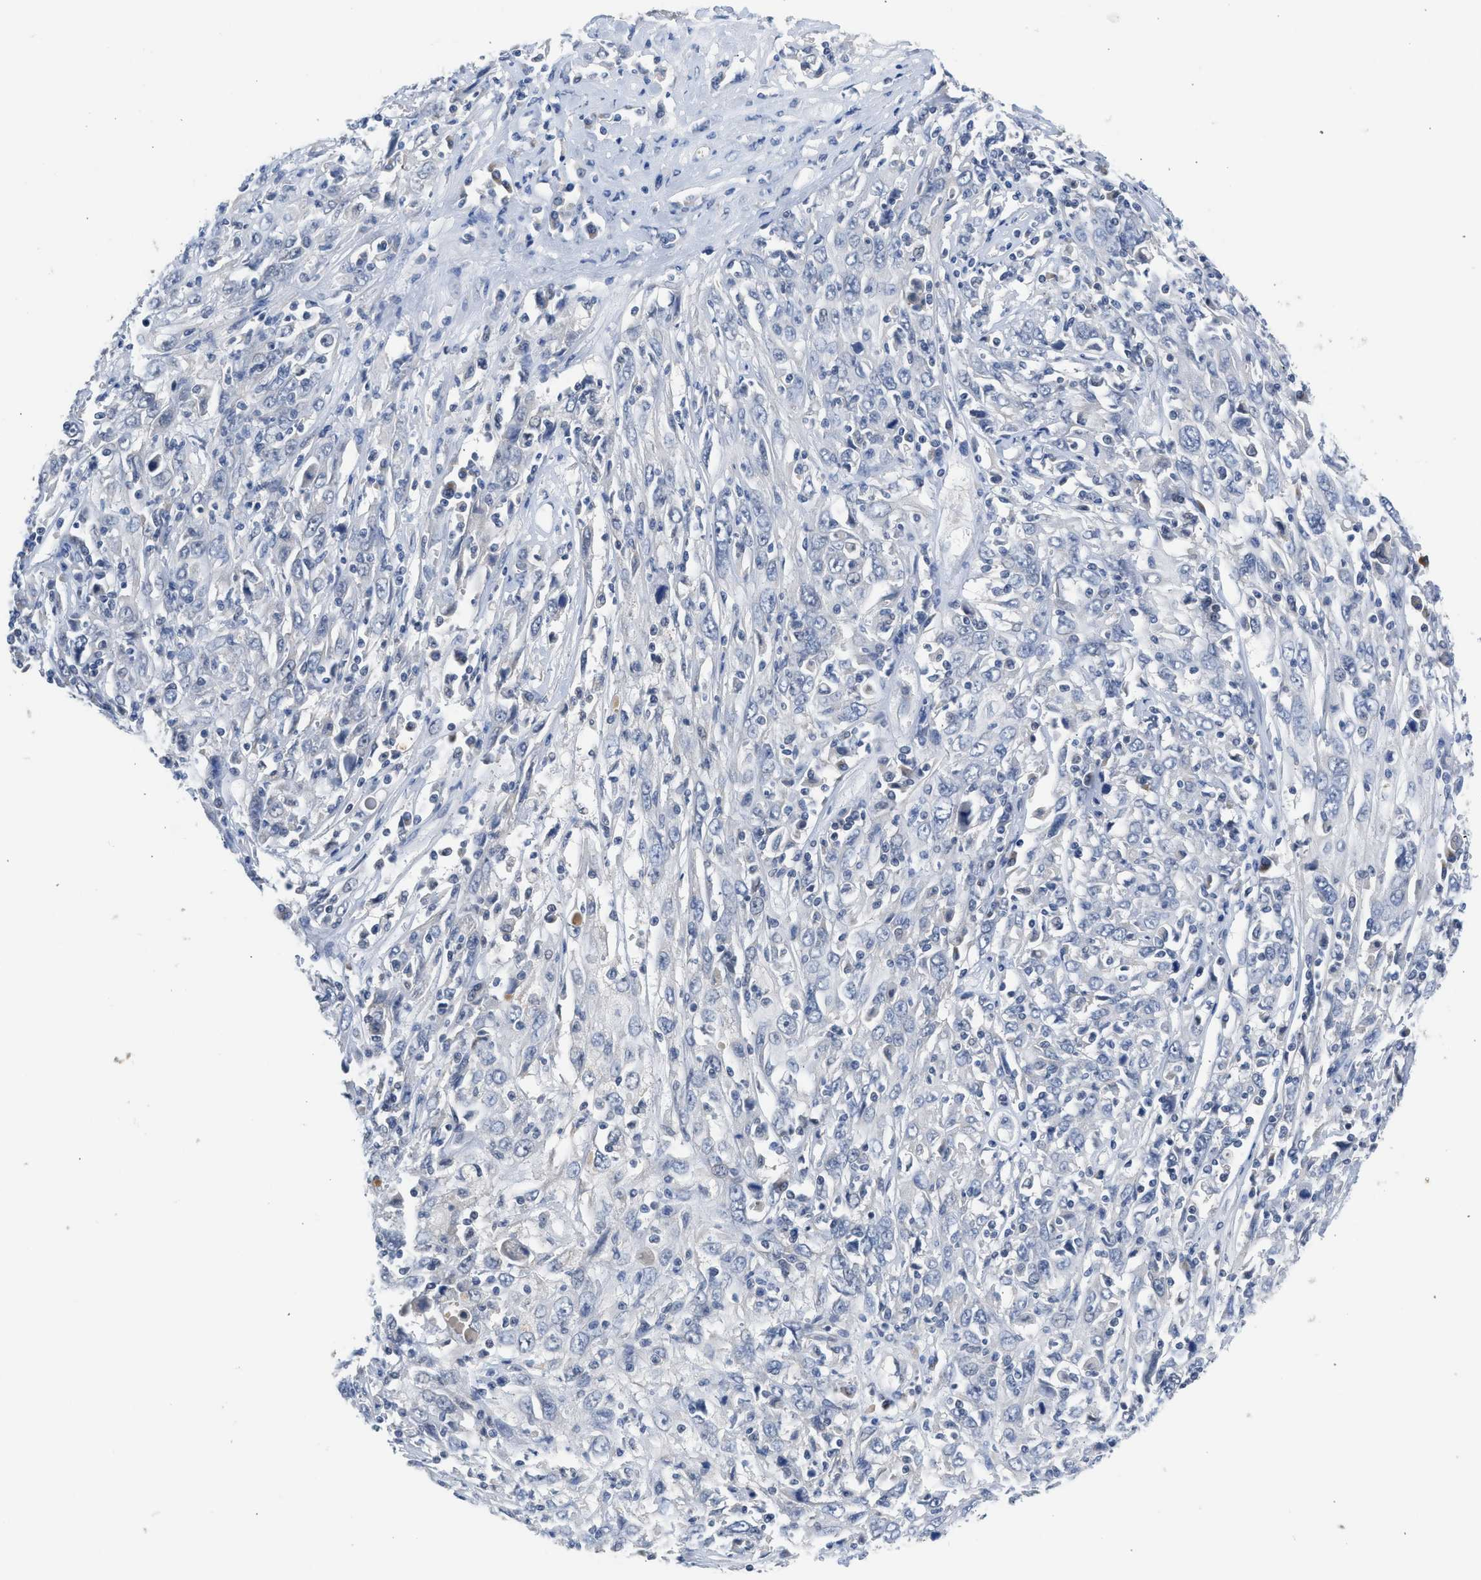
{"staining": {"intensity": "negative", "quantity": "none", "location": "none"}, "tissue": "cervical cancer", "cell_type": "Tumor cells", "image_type": "cancer", "snomed": [{"axis": "morphology", "description": "Squamous cell carcinoma, NOS"}, {"axis": "topography", "description": "Cervix"}], "caption": "There is no significant positivity in tumor cells of cervical cancer (squamous cell carcinoma).", "gene": "CSF3R", "patient": {"sex": "female", "age": 46}}